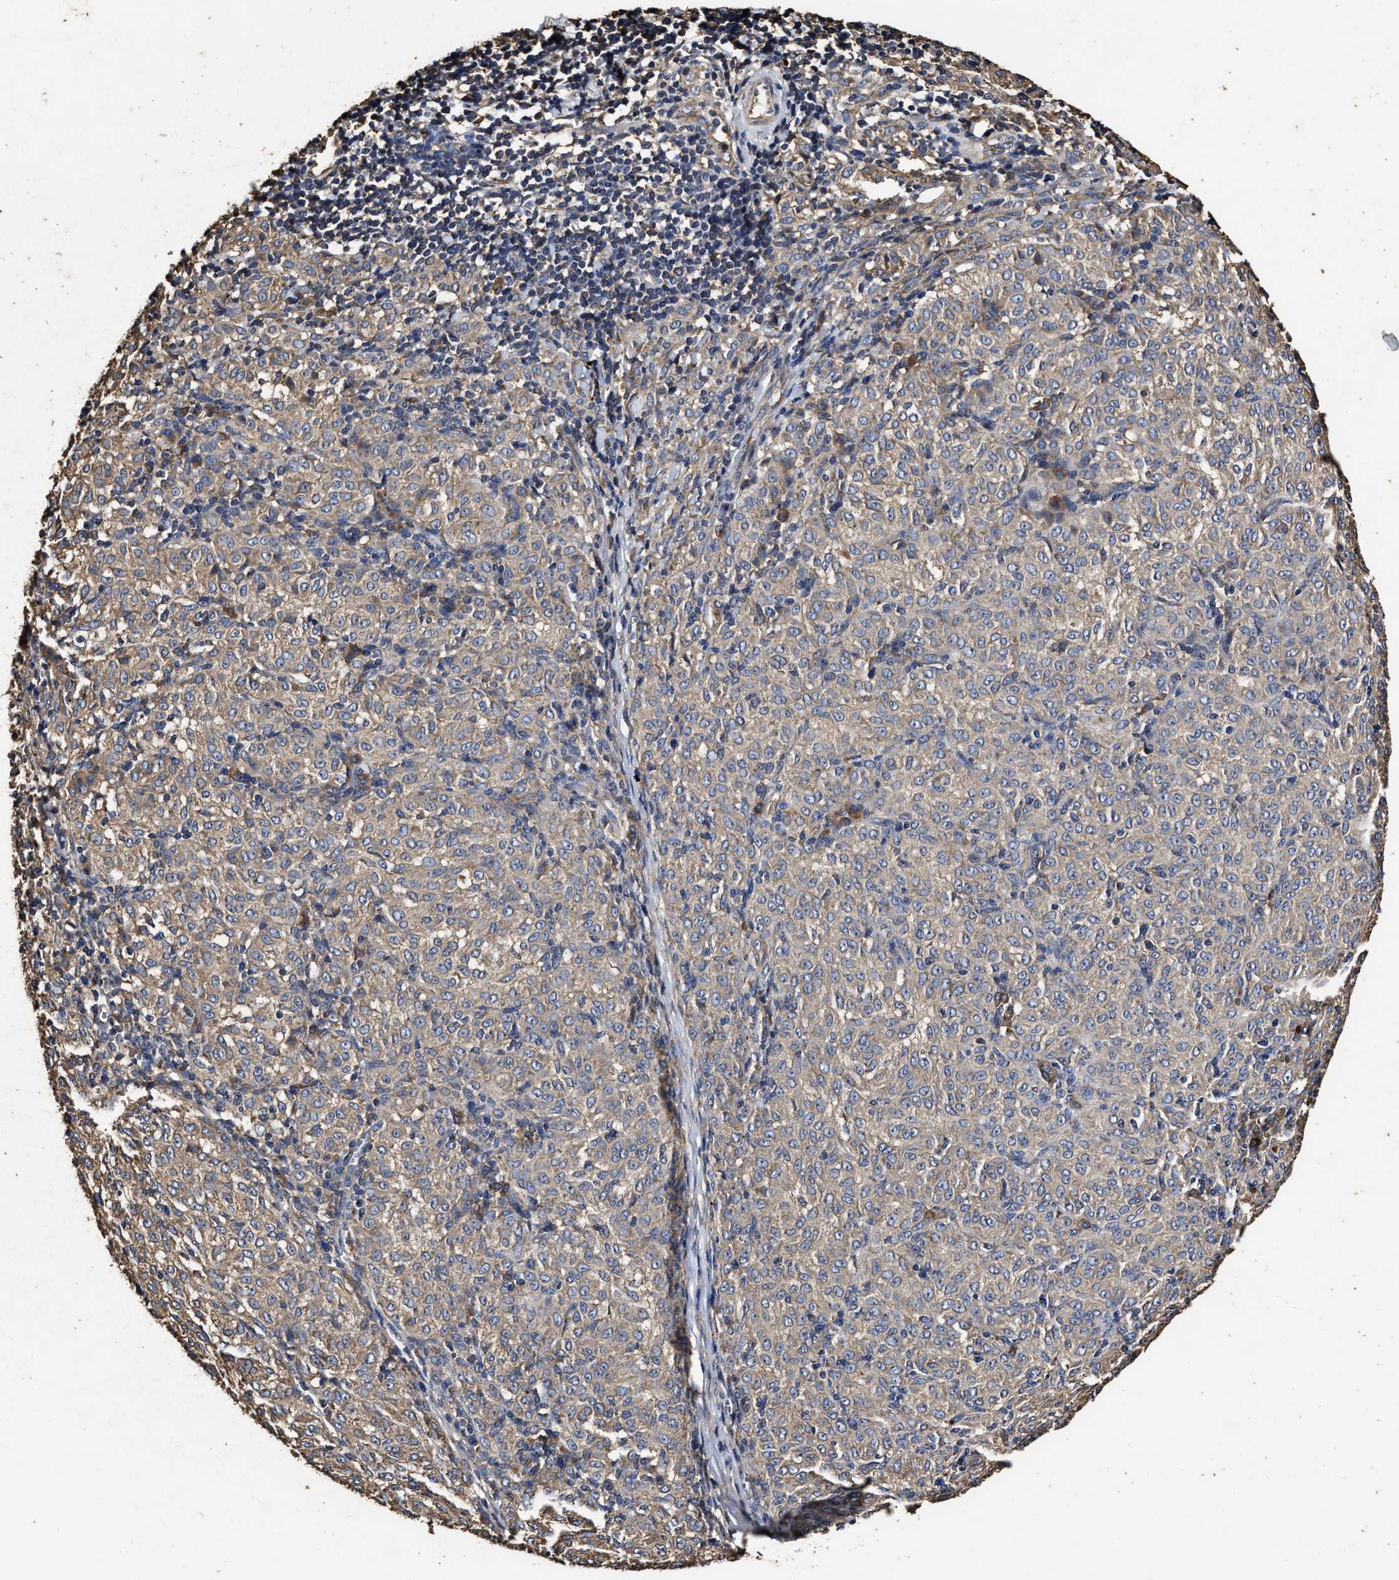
{"staining": {"intensity": "moderate", "quantity": ">75%", "location": "cytoplasmic/membranous"}, "tissue": "melanoma", "cell_type": "Tumor cells", "image_type": "cancer", "snomed": [{"axis": "morphology", "description": "Malignant melanoma, NOS"}, {"axis": "topography", "description": "Skin"}], "caption": "The histopathology image exhibits staining of malignant melanoma, revealing moderate cytoplasmic/membranous protein positivity (brown color) within tumor cells. The protein of interest is shown in brown color, while the nuclei are stained blue.", "gene": "PPM1K", "patient": {"sex": "female", "age": 72}}